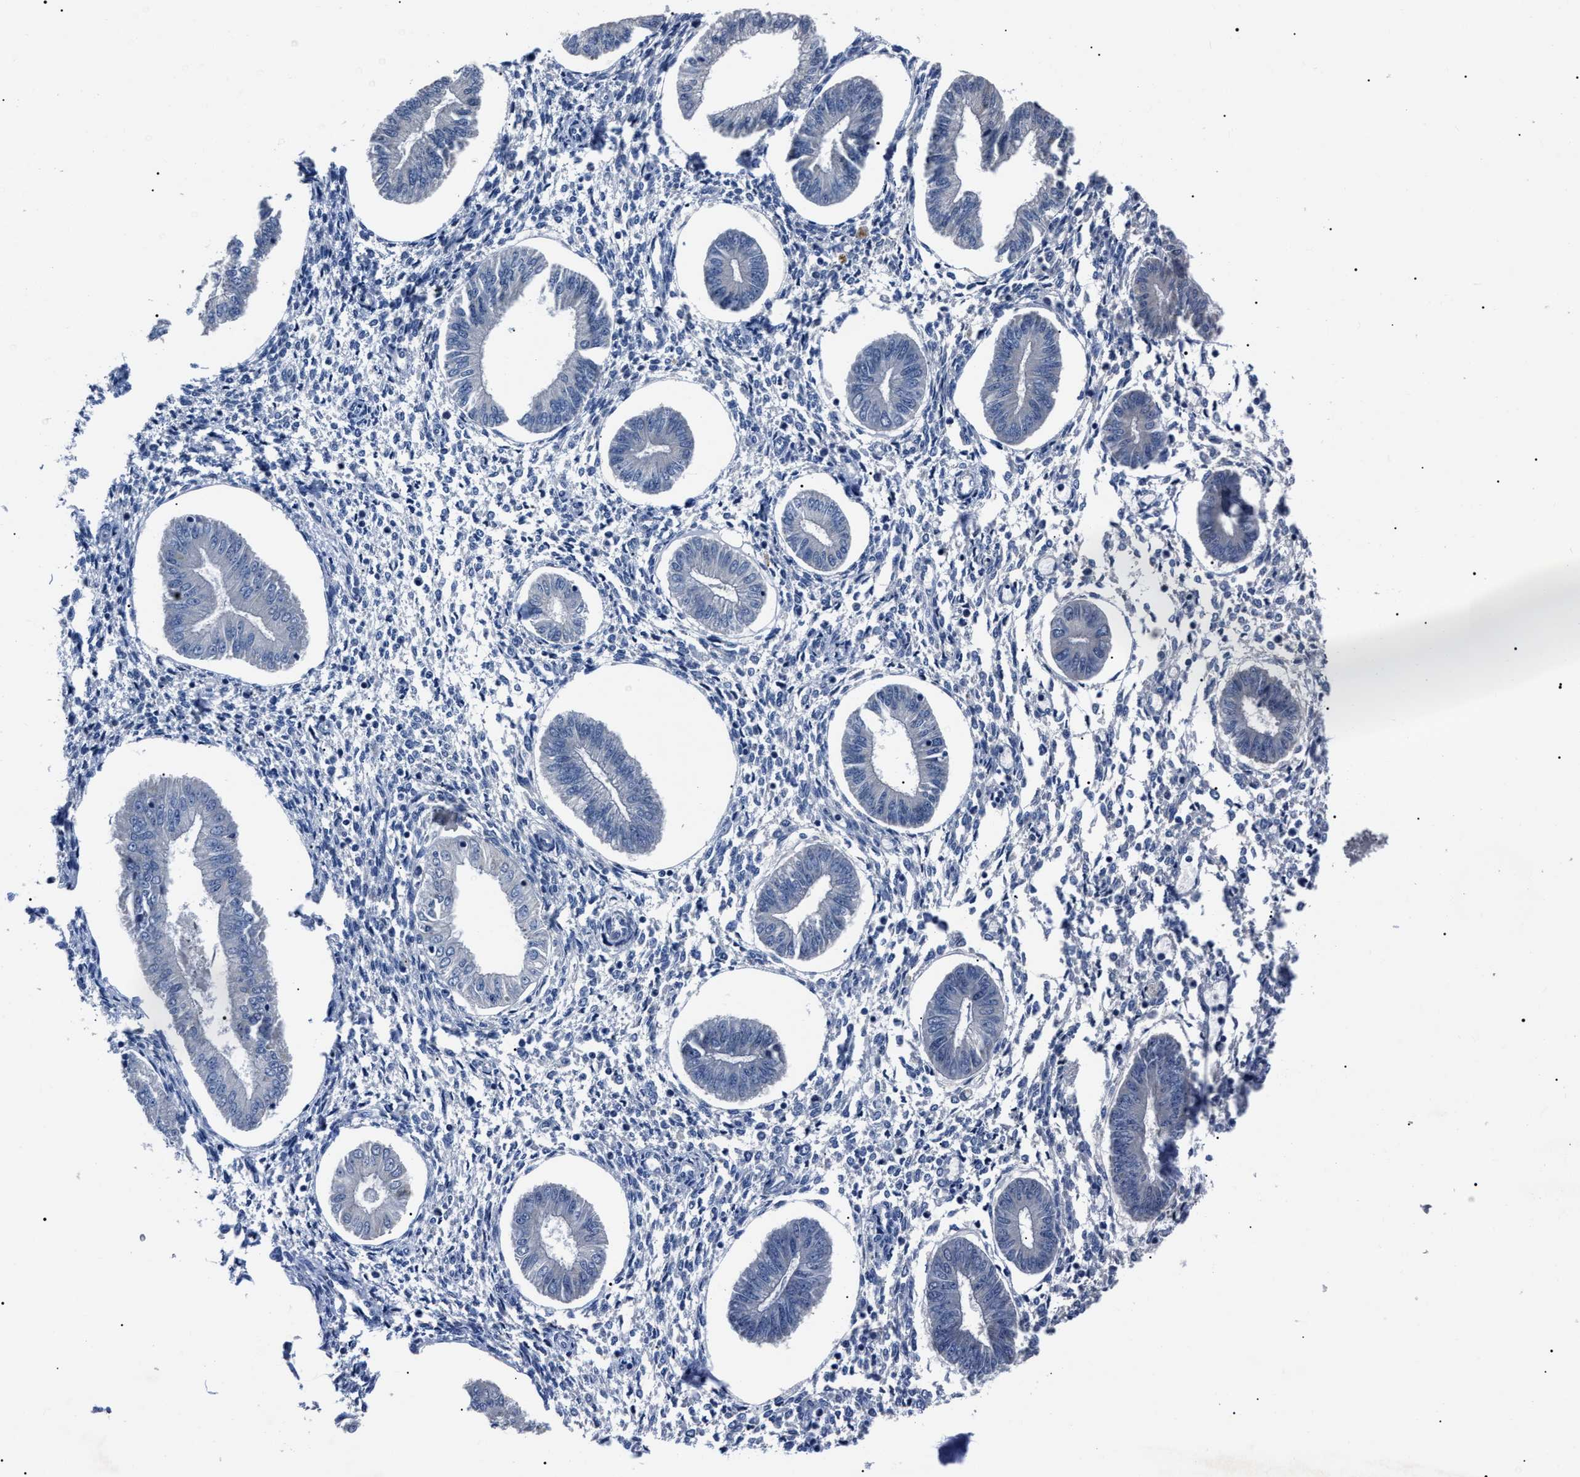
{"staining": {"intensity": "negative", "quantity": "none", "location": "none"}, "tissue": "endometrium", "cell_type": "Cells in endometrial stroma", "image_type": "normal", "snomed": [{"axis": "morphology", "description": "Normal tissue, NOS"}, {"axis": "topography", "description": "Endometrium"}], "caption": "Immunohistochemical staining of normal human endometrium reveals no significant positivity in cells in endometrial stroma. (Stains: DAB (3,3'-diaminobenzidine) immunohistochemistry (IHC) with hematoxylin counter stain, Microscopy: brightfield microscopy at high magnification).", "gene": "LRWD1", "patient": {"sex": "female", "age": 50}}